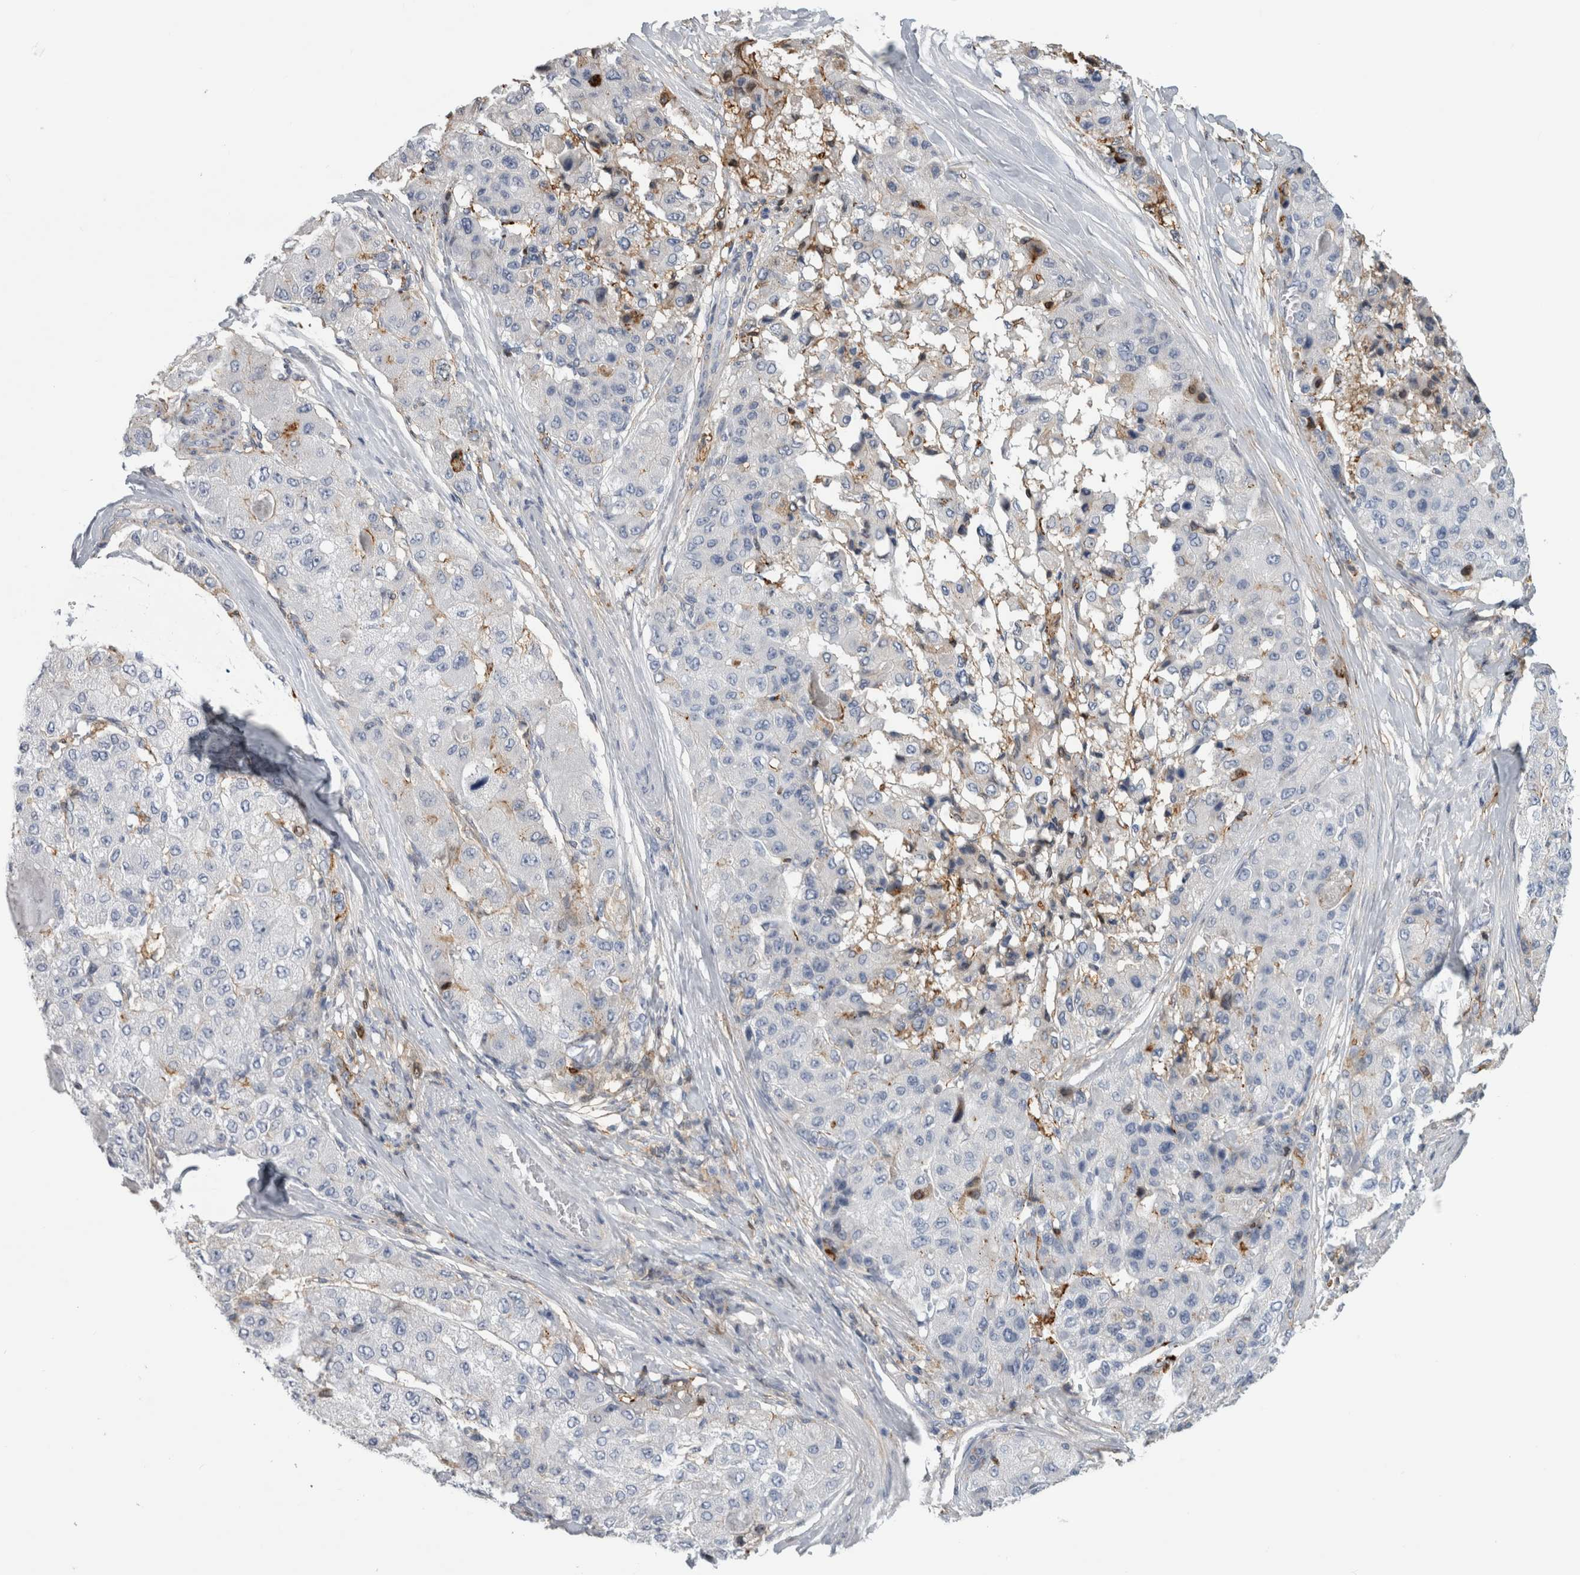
{"staining": {"intensity": "negative", "quantity": "none", "location": "none"}, "tissue": "liver cancer", "cell_type": "Tumor cells", "image_type": "cancer", "snomed": [{"axis": "morphology", "description": "Carcinoma, Hepatocellular, NOS"}, {"axis": "topography", "description": "Liver"}], "caption": "The image reveals no significant staining in tumor cells of liver cancer.", "gene": "DNAJC24", "patient": {"sex": "male", "age": 80}}